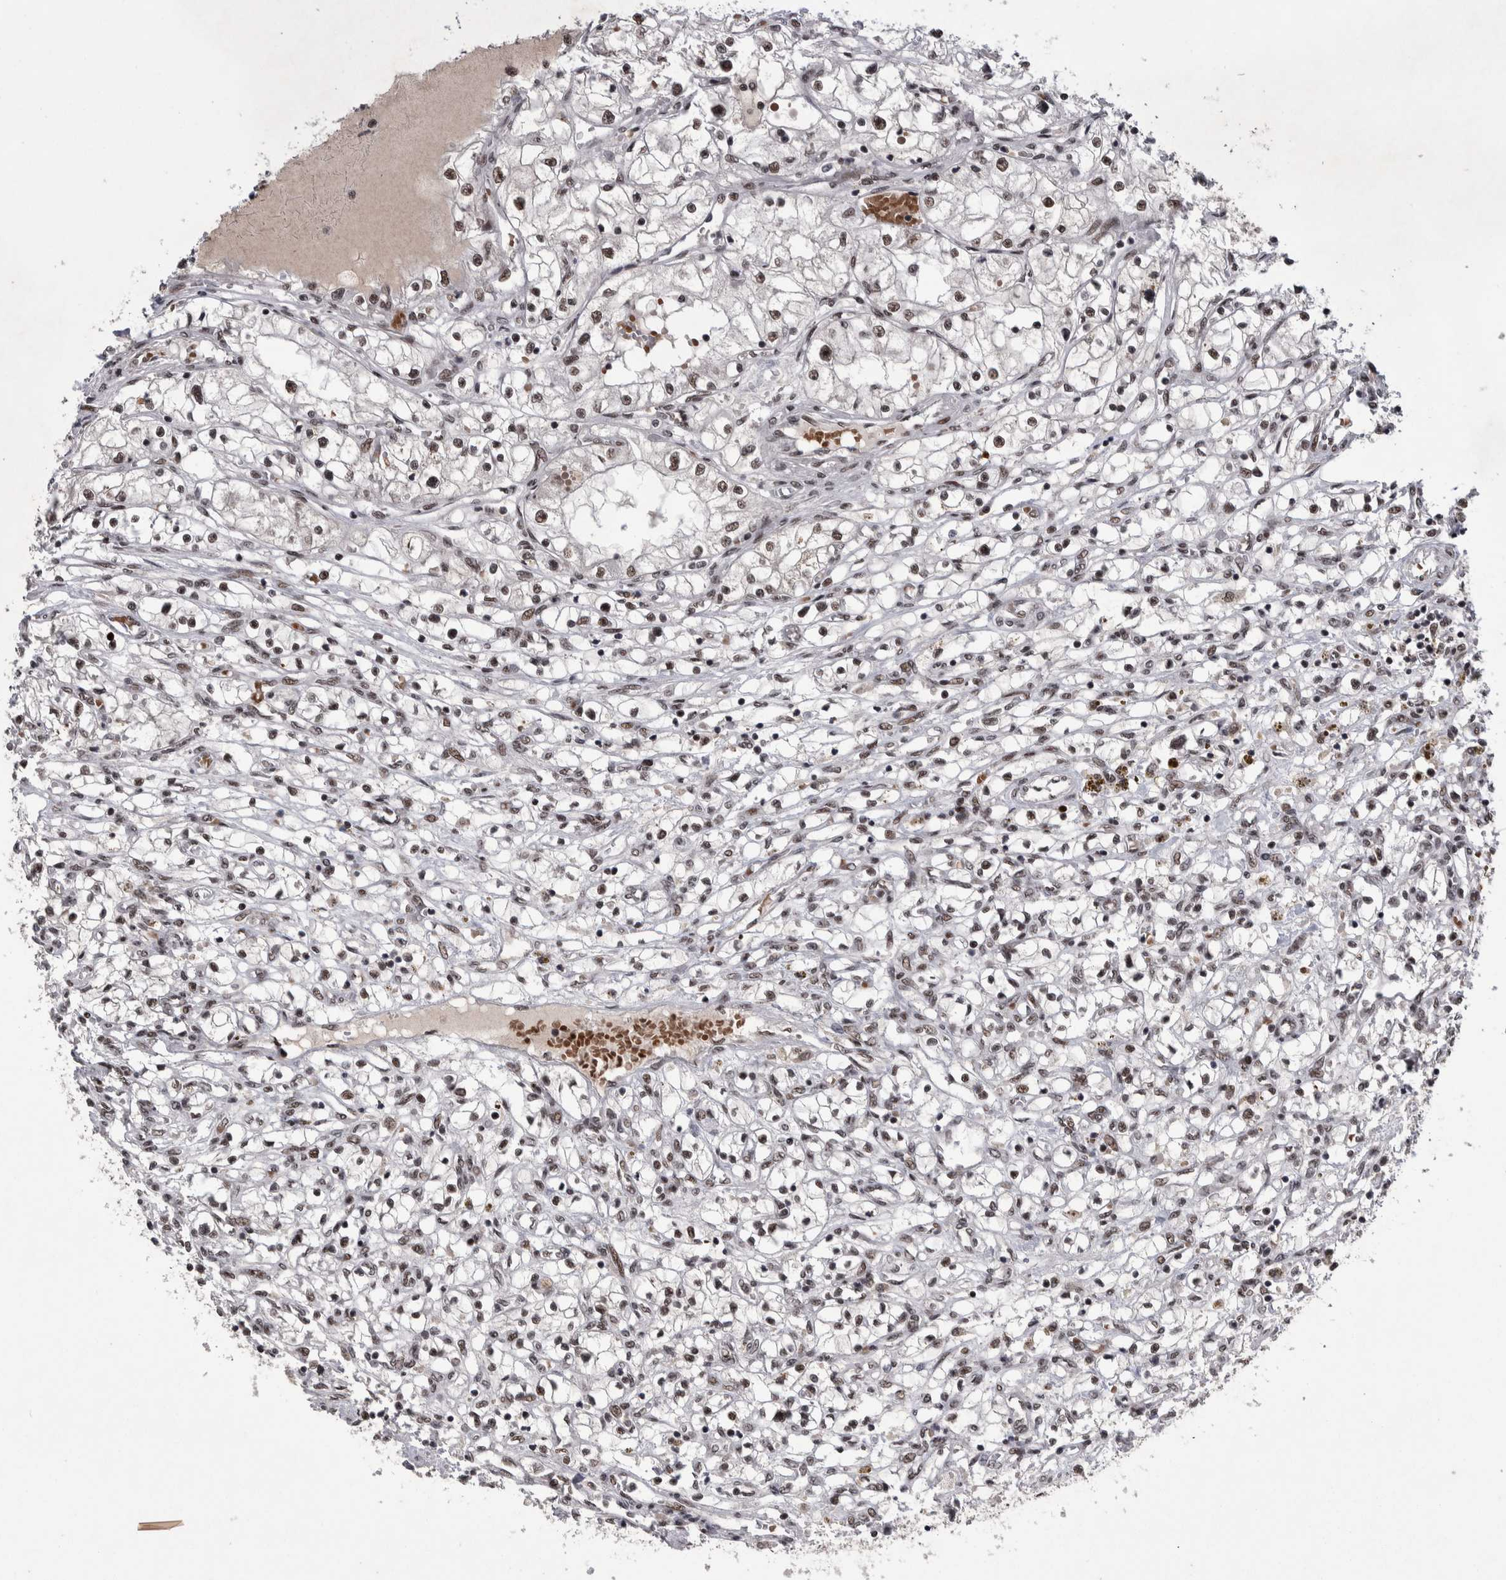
{"staining": {"intensity": "moderate", "quantity": ">75%", "location": "nuclear"}, "tissue": "renal cancer", "cell_type": "Tumor cells", "image_type": "cancer", "snomed": [{"axis": "morphology", "description": "Adenocarcinoma, NOS"}, {"axis": "topography", "description": "Kidney"}], "caption": "Human renal cancer stained for a protein (brown) shows moderate nuclear positive expression in about >75% of tumor cells.", "gene": "DMTF1", "patient": {"sex": "male", "age": 68}}